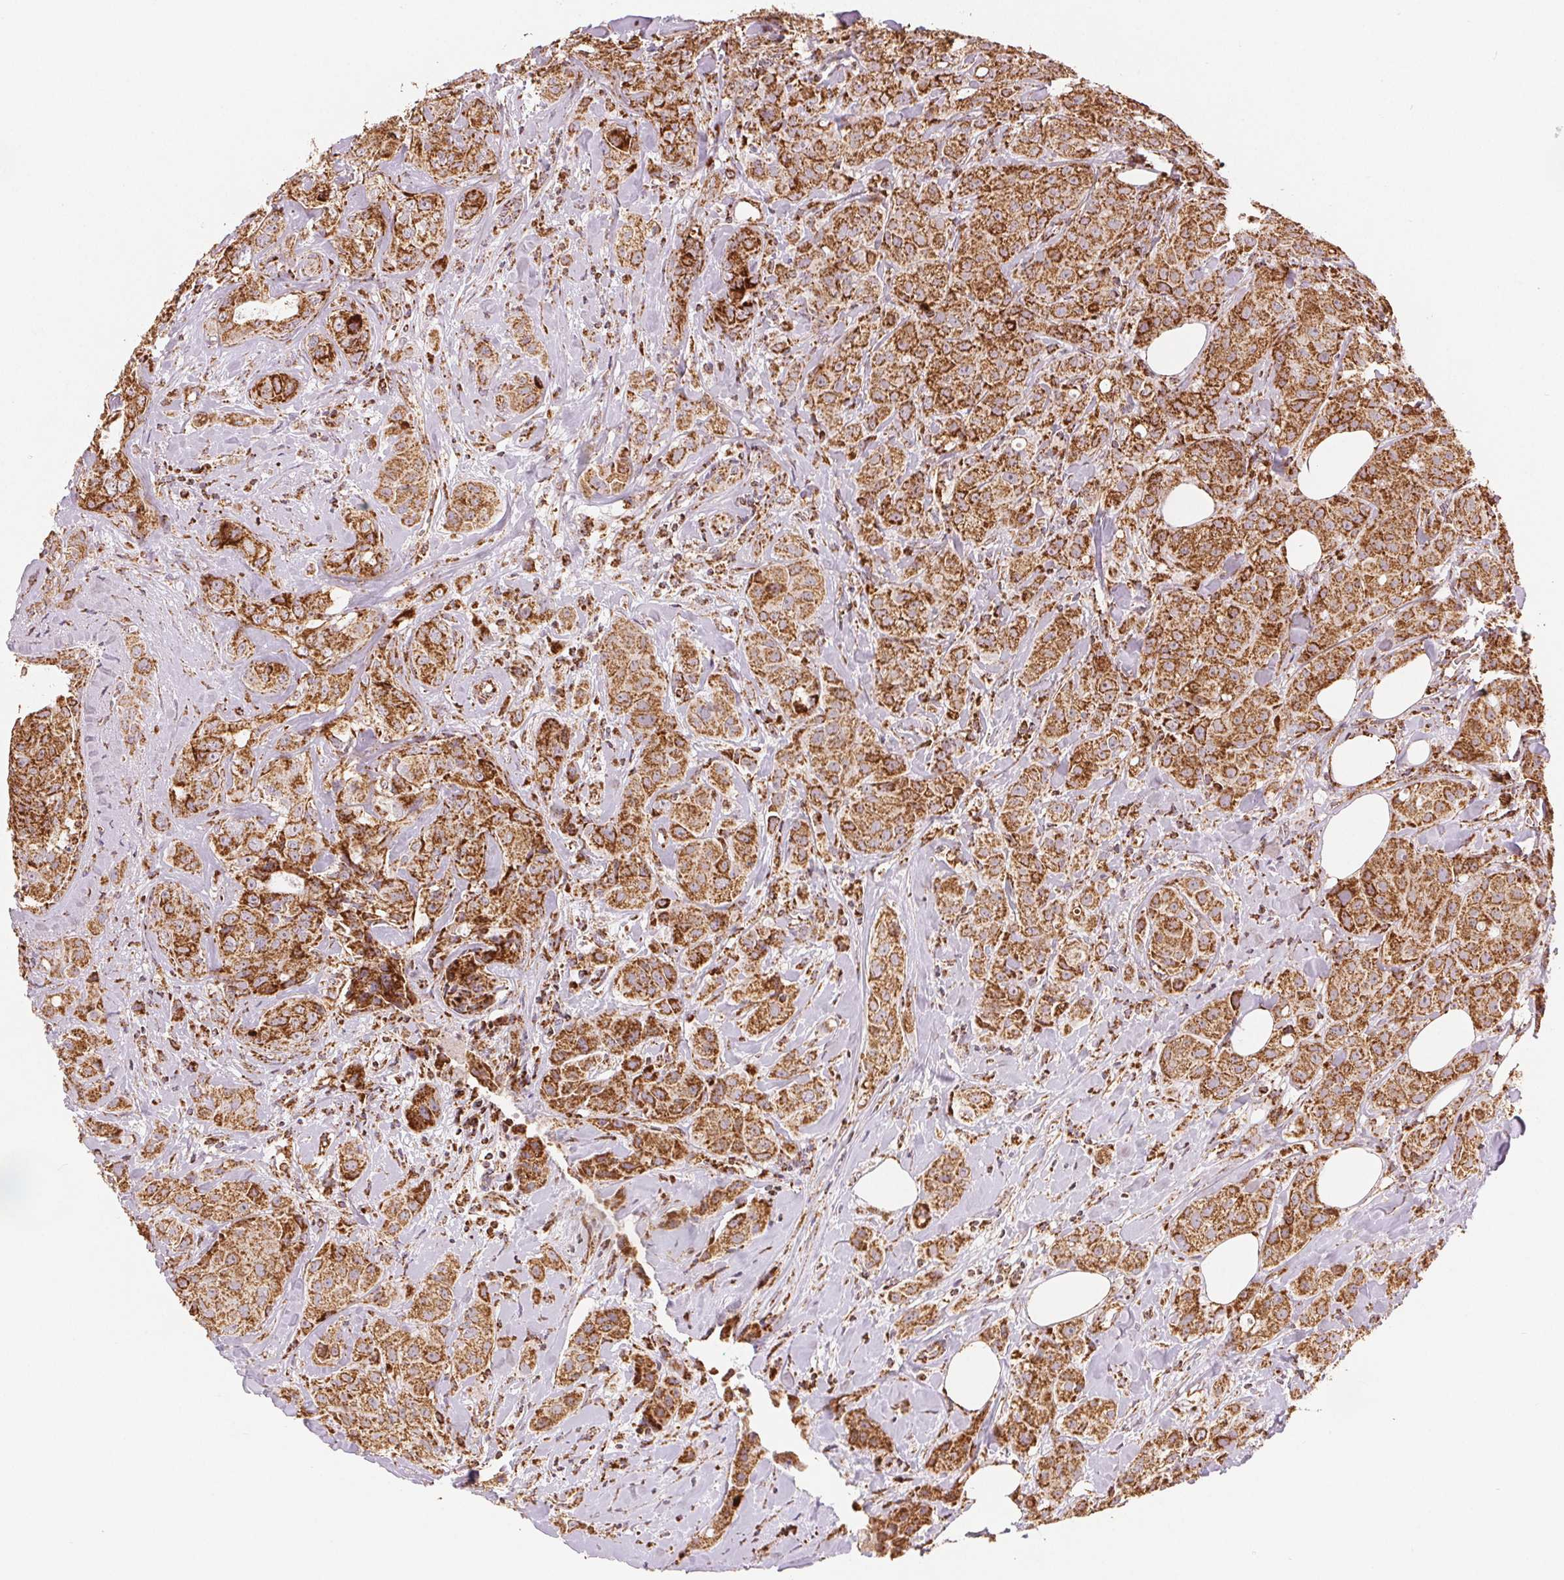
{"staining": {"intensity": "moderate", "quantity": ">75%", "location": "cytoplasmic/membranous"}, "tissue": "breast cancer", "cell_type": "Tumor cells", "image_type": "cancer", "snomed": [{"axis": "morphology", "description": "Duct carcinoma"}, {"axis": "topography", "description": "Breast"}], "caption": "DAB (3,3'-diaminobenzidine) immunohistochemical staining of human breast cancer (invasive ductal carcinoma) displays moderate cytoplasmic/membranous protein positivity in approximately >75% of tumor cells.", "gene": "SDHB", "patient": {"sex": "female", "age": 43}}